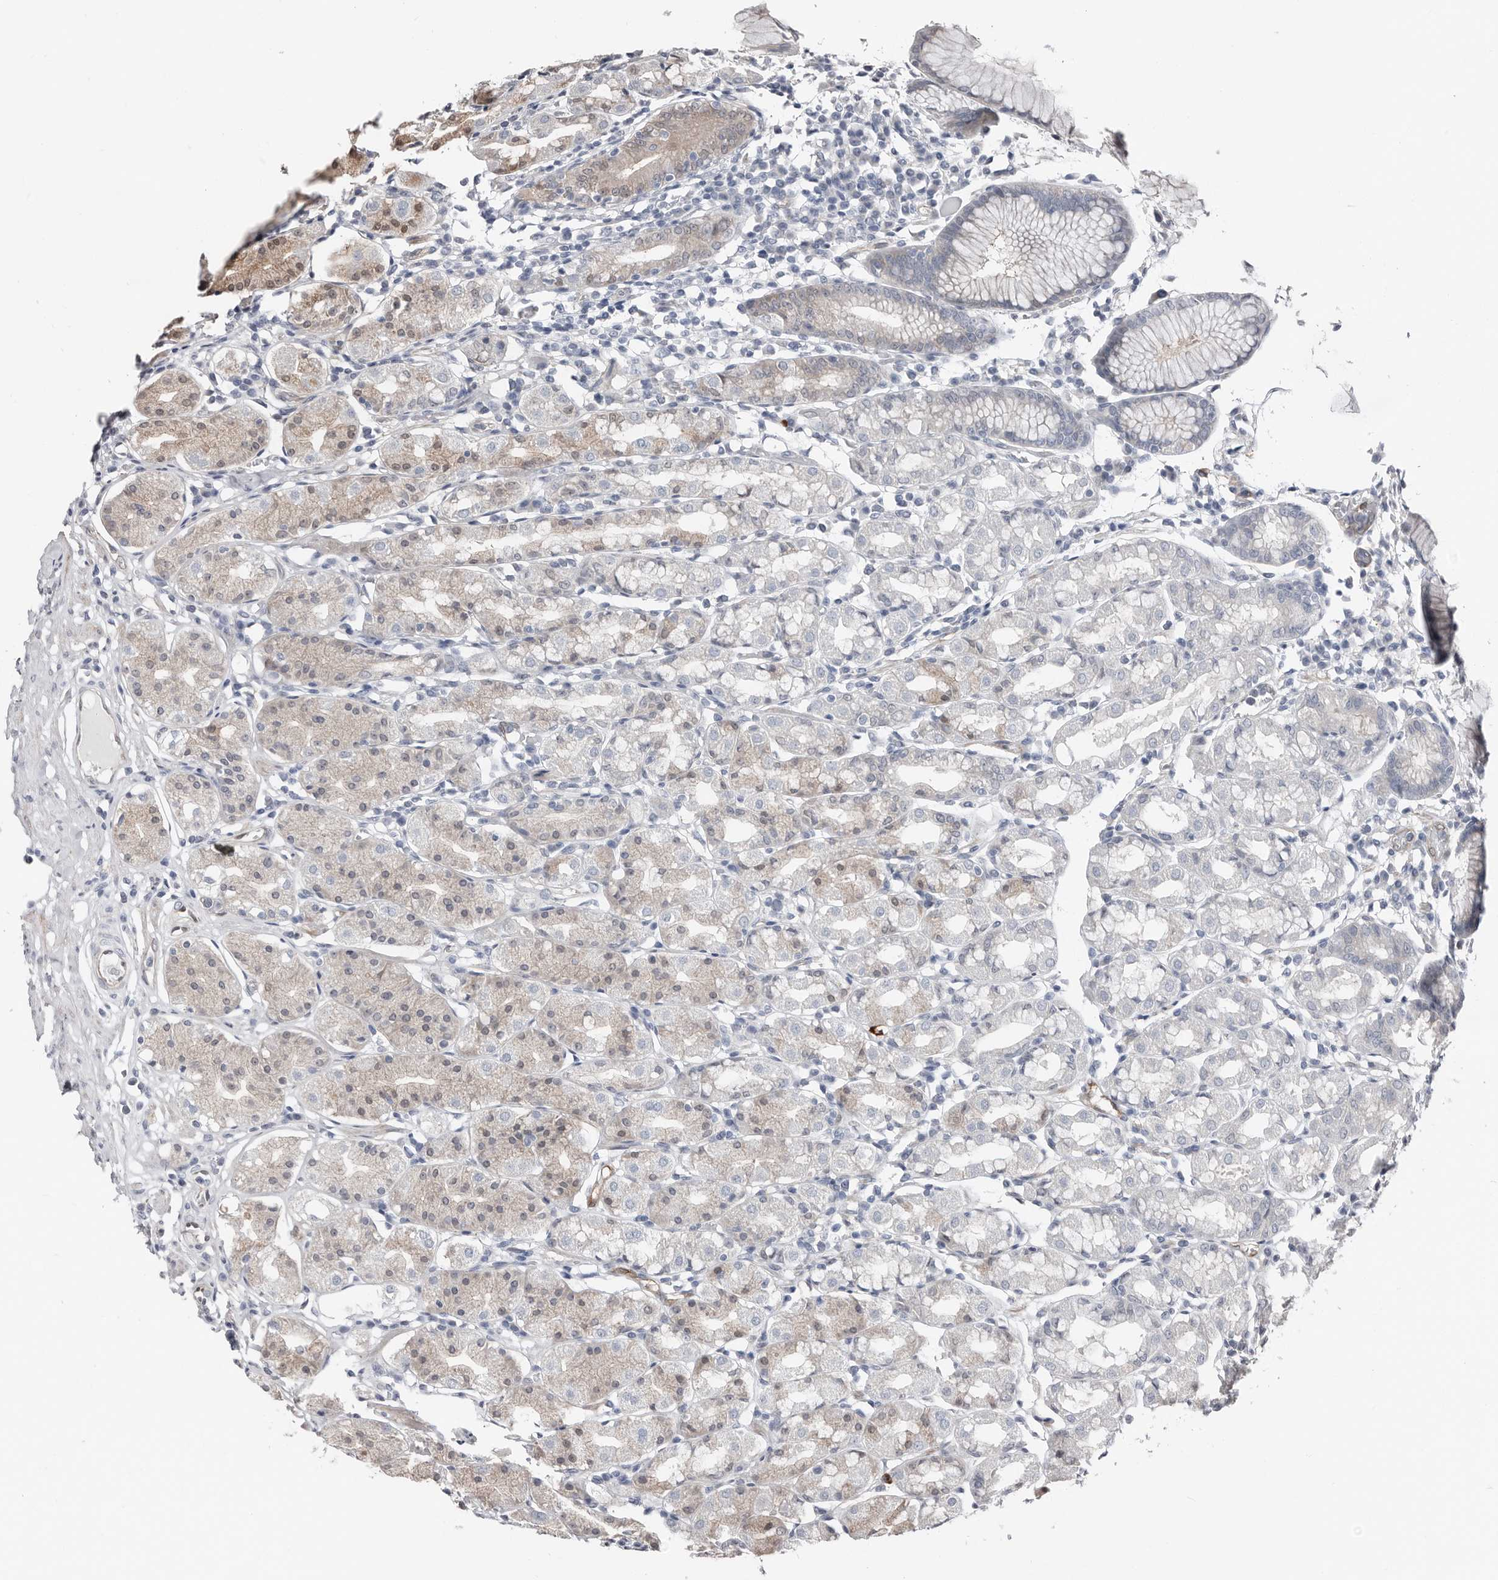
{"staining": {"intensity": "weak", "quantity": "<25%", "location": "cytoplasmic/membranous,nuclear"}, "tissue": "stomach", "cell_type": "Glandular cells", "image_type": "normal", "snomed": [{"axis": "morphology", "description": "Normal tissue, NOS"}, {"axis": "topography", "description": "Stomach, lower"}], "caption": "Immunohistochemical staining of benign stomach exhibits no significant staining in glandular cells. The staining was performed using DAB (3,3'-diaminobenzidine) to visualize the protein expression in brown, while the nuclei were stained in blue with hematoxylin (Magnification: 20x).", "gene": "ASRGL1", "patient": {"sex": "female", "age": 56}}